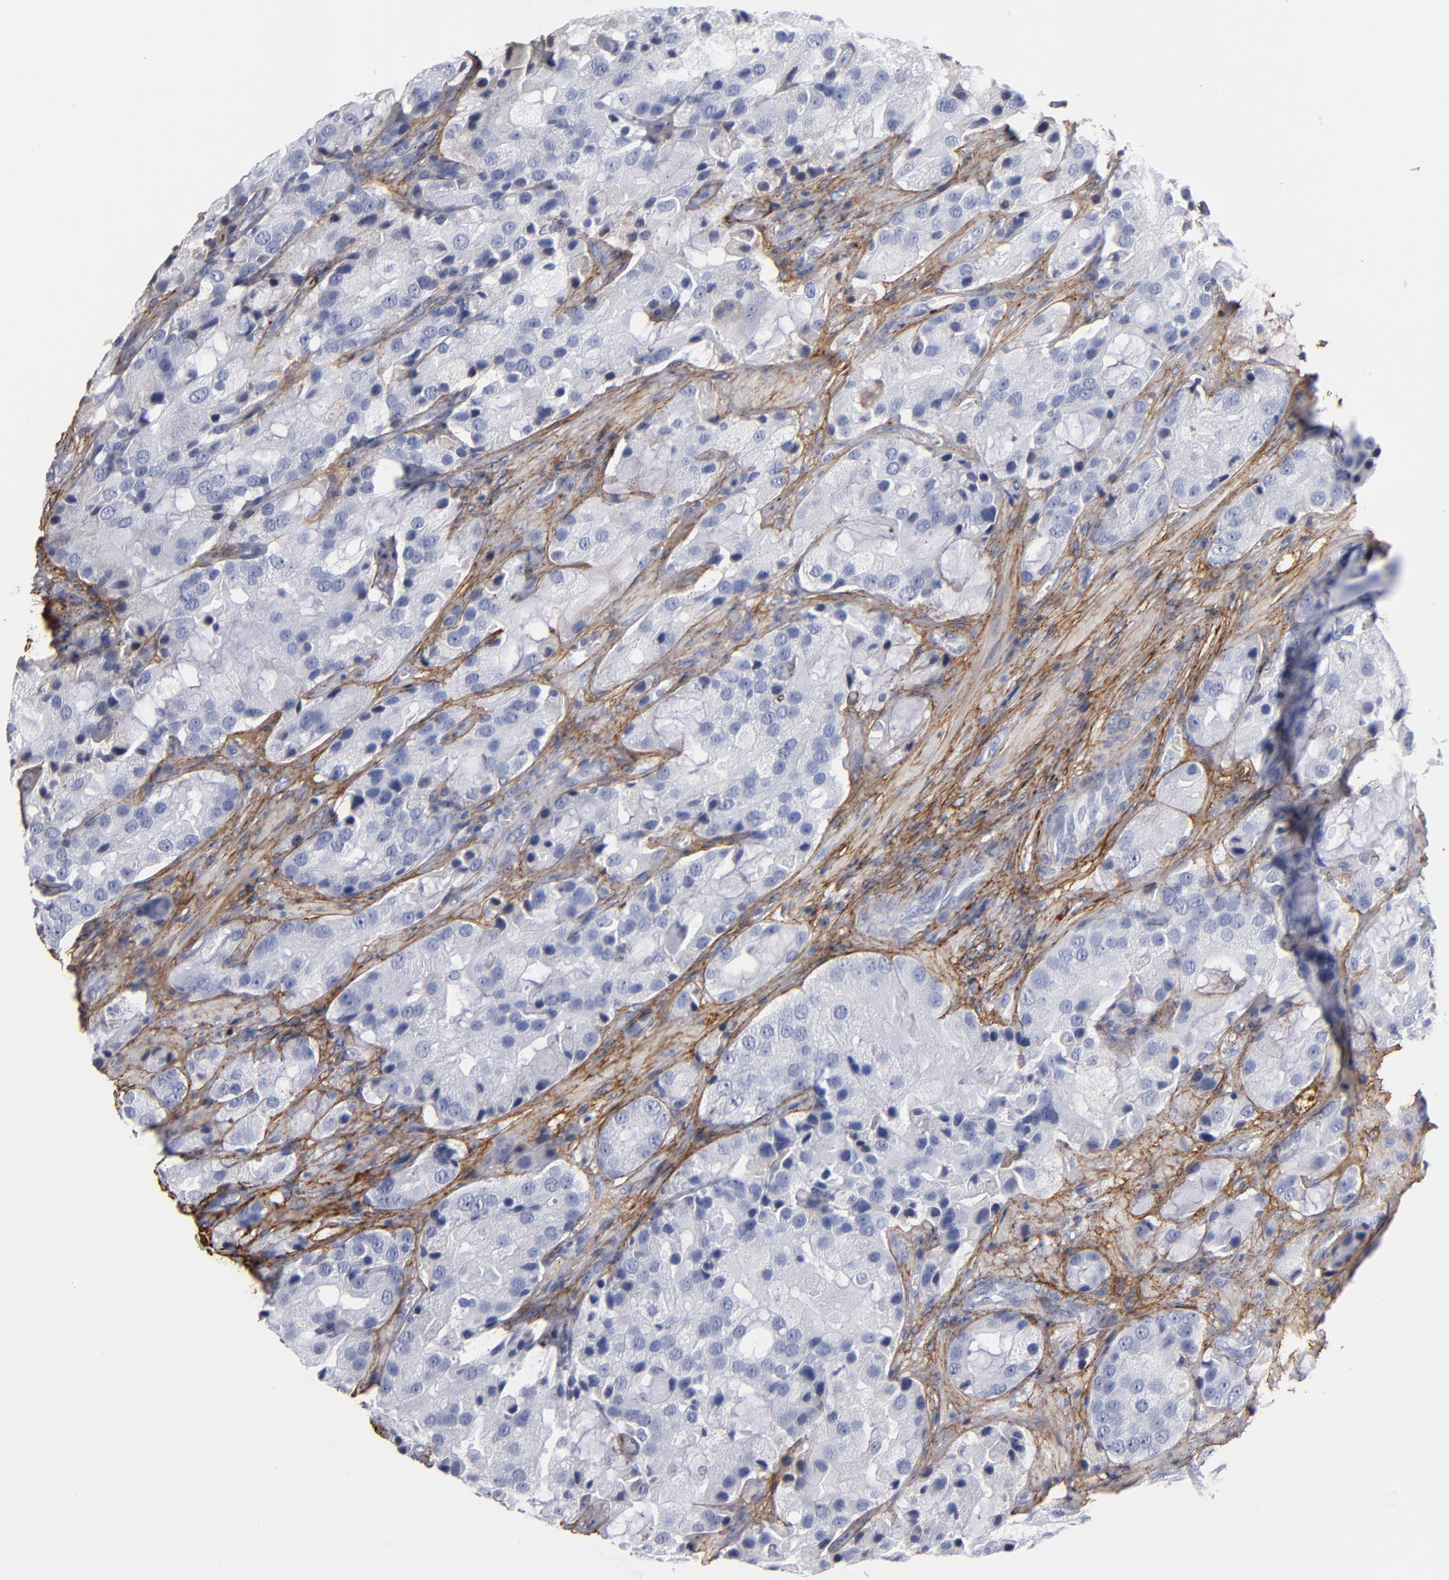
{"staining": {"intensity": "negative", "quantity": "none", "location": "none"}, "tissue": "prostate cancer", "cell_type": "Tumor cells", "image_type": "cancer", "snomed": [{"axis": "morphology", "description": "Adenocarcinoma, High grade"}, {"axis": "topography", "description": "Prostate"}], "caption": "IHC image of human prostate cancer (high-grade adenocarcinoma) stained for a protein (brown), which reveals no staining in tumor cells.", "gene": "EMILIN1", "patient": {"sex": "male", "age": 70}}